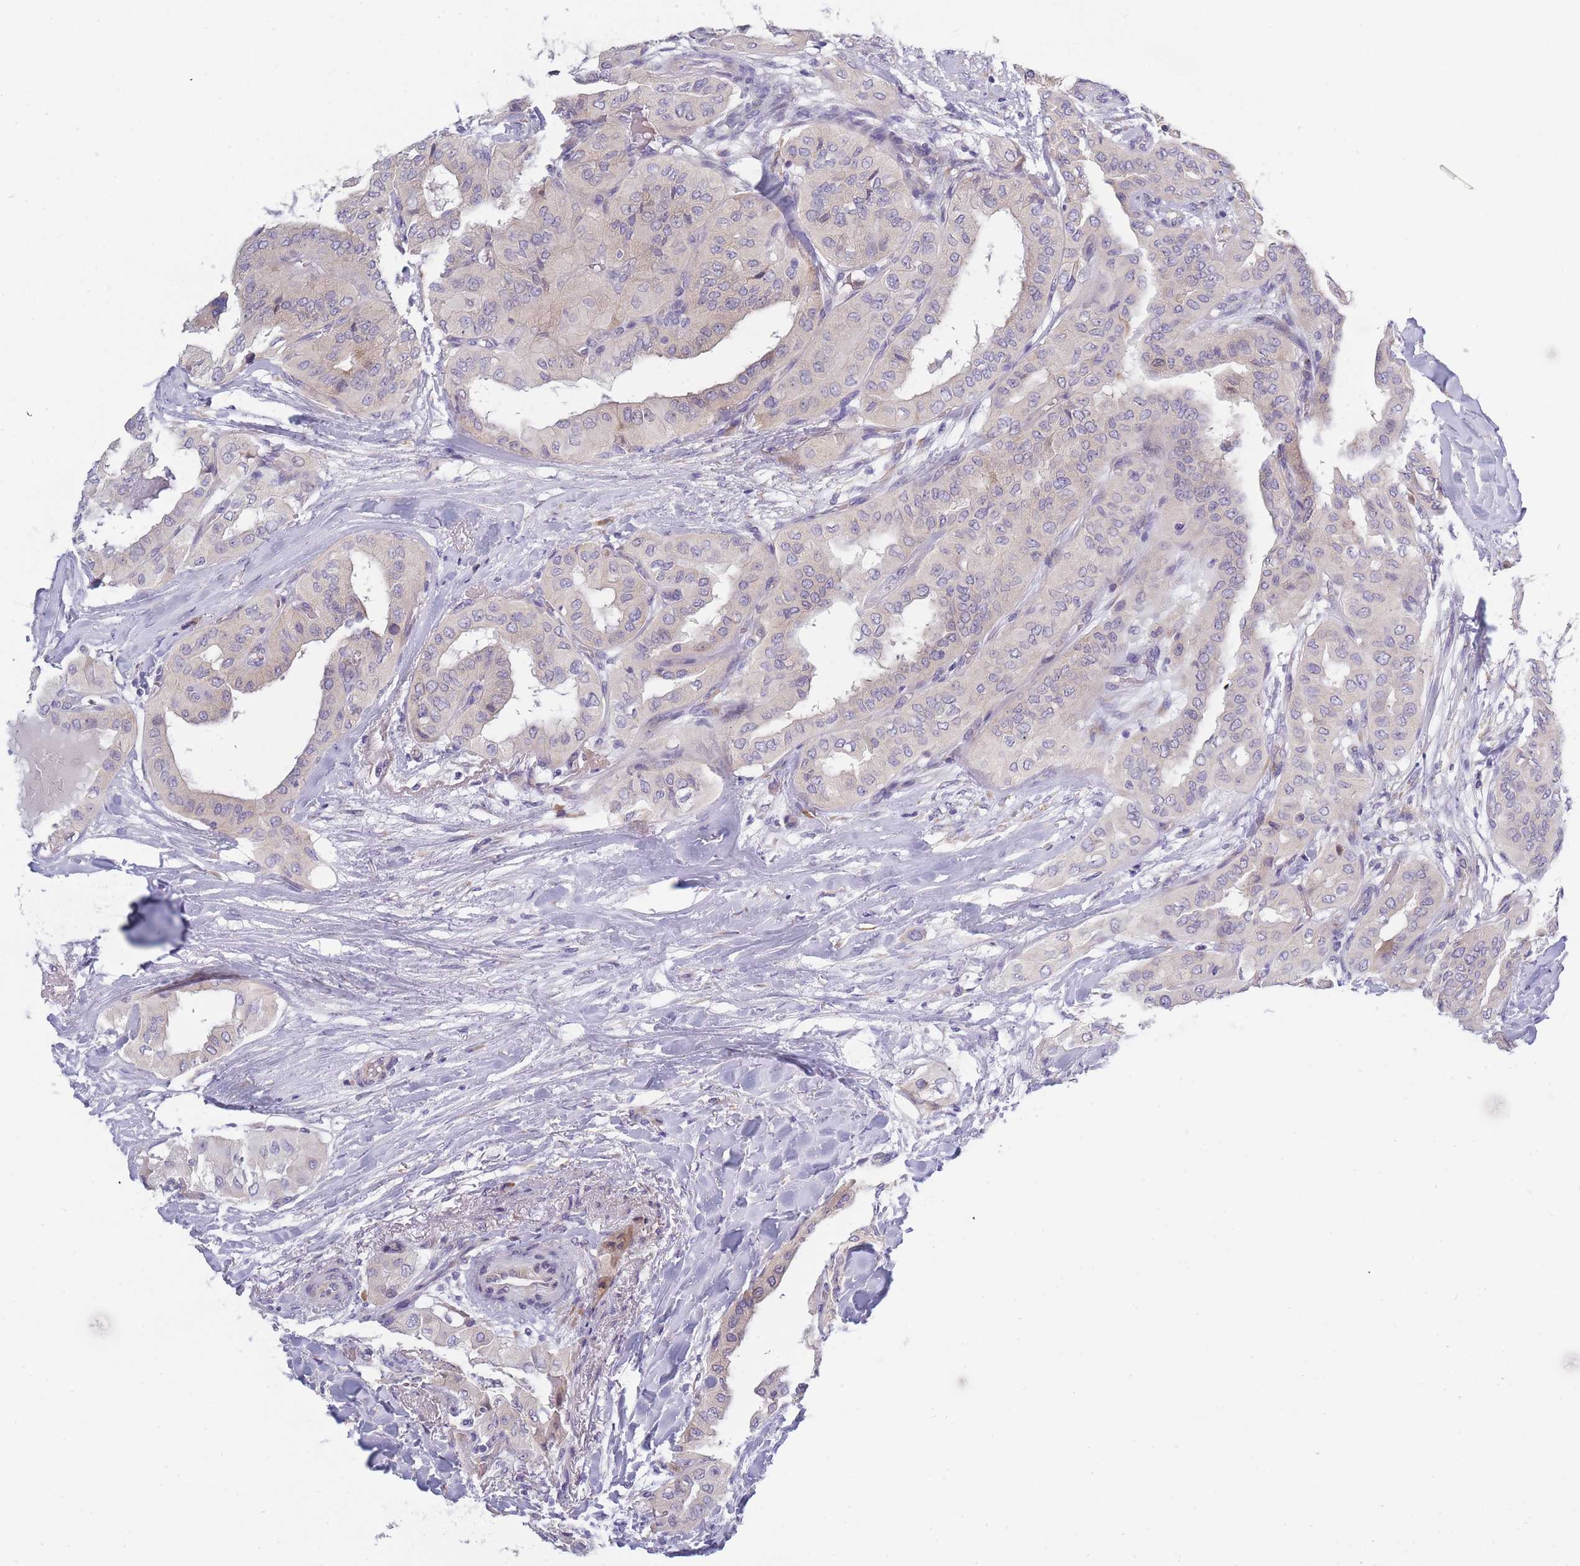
{"staining": {"intensity": "weak", "quantity": "<25%", "location": "cytoplasmic/membranous"}, "tissue": "thyroid cancer", "cell_type": "Tumor cells", "image_type": "cancer", "snomed": [{"axis": "morphology", "description": "Papillary adenocarcinoma, NOS"}, {"axis": "topography", "description": "Thyroid gland"}], "caption": "The histopathology image demonstrates no significant expression in tumor cells of papillary adenocarcinoma (thyroid). Brightfield microscopy of immunohistochemistry stained with DAB (brown) and hematoxylin (blue), captured at high magnification.", "gene": "NDUFAF6", "patient": {"sex": "female", "age": 59}}